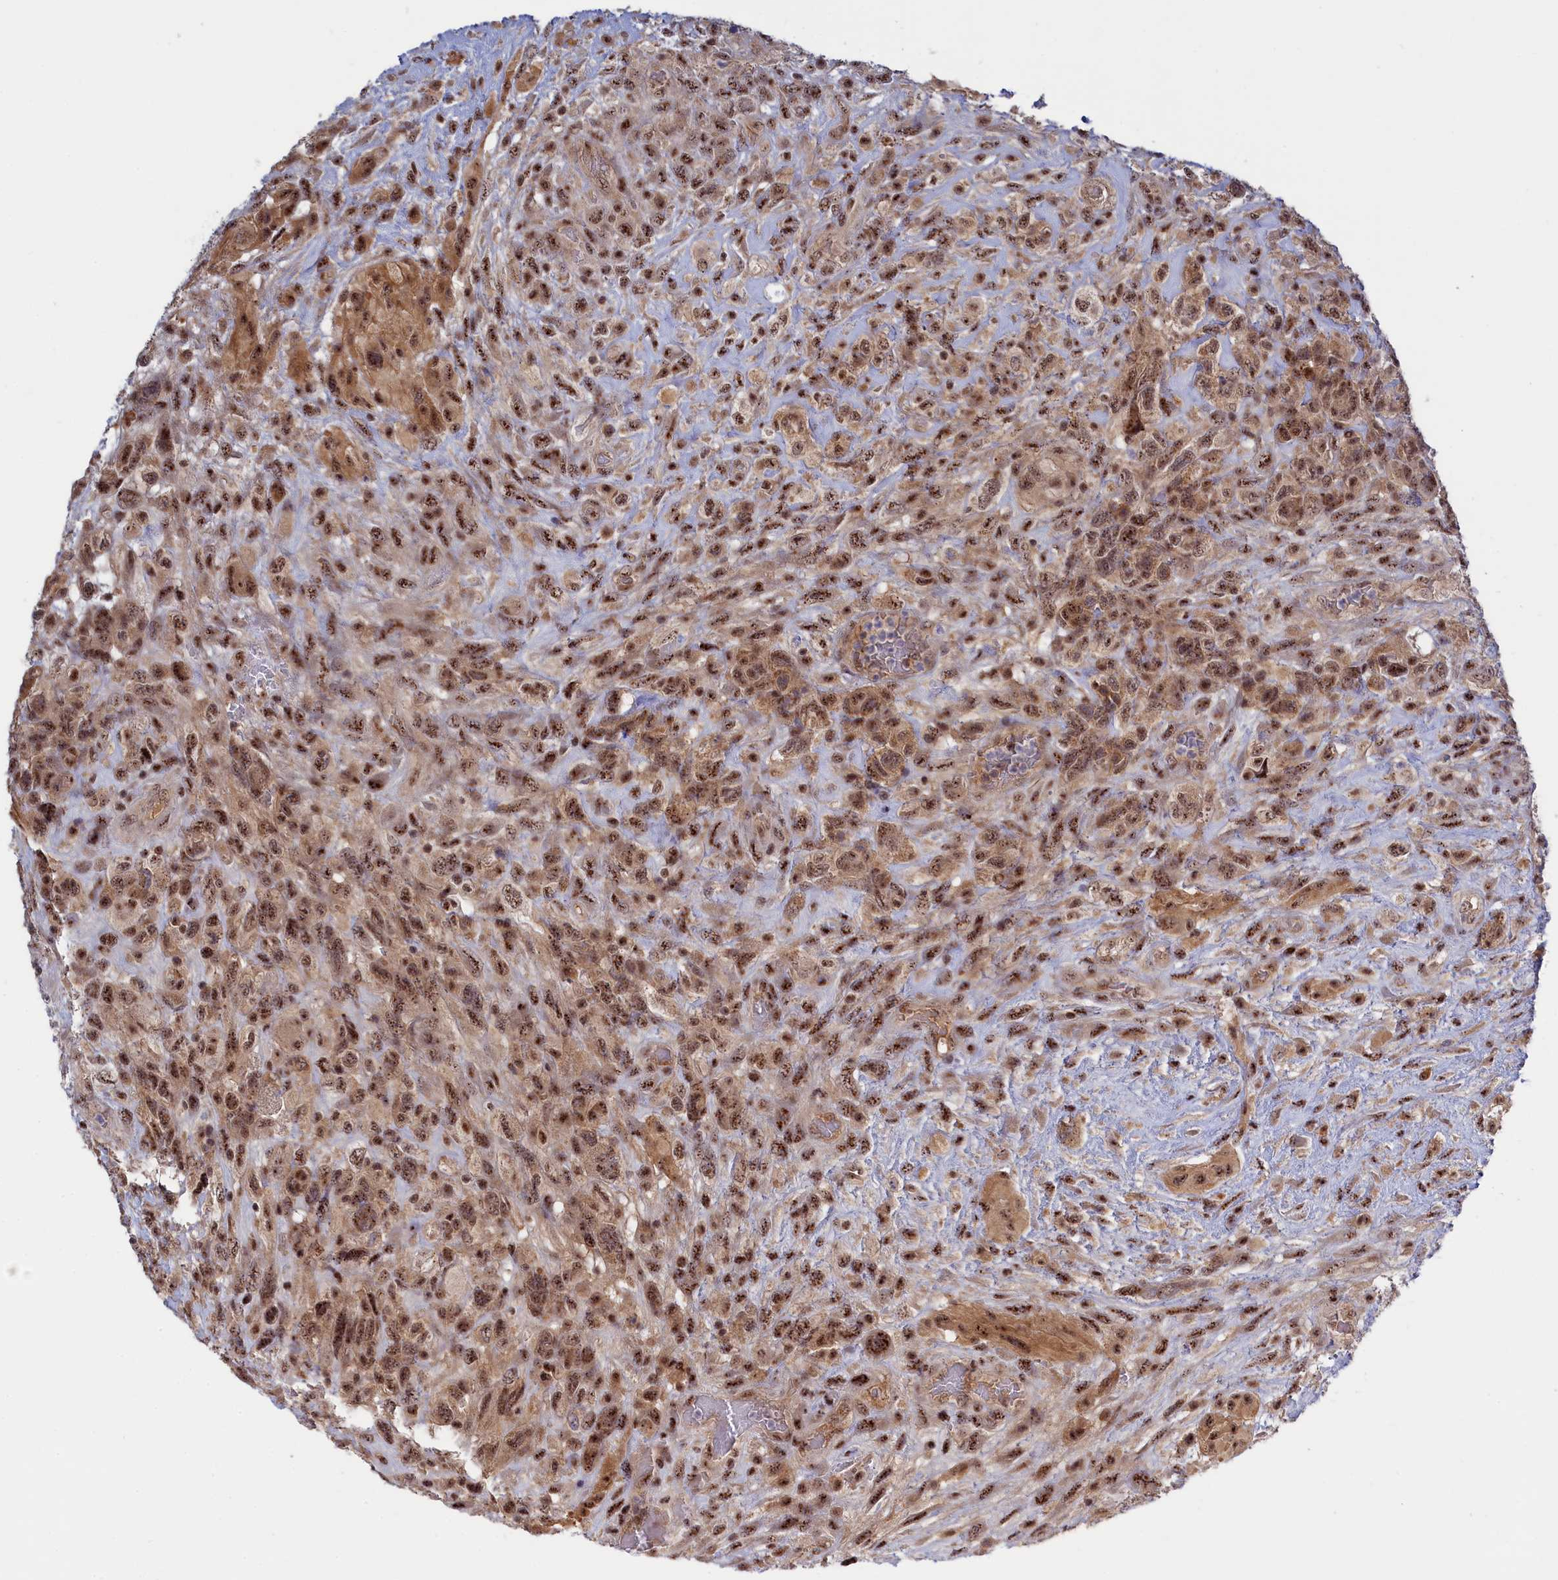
{"staining": {"intensity": "moderate", "quantity": ">75%", "location": "cytoplasmic/membranous,nuclear"}, "tissue": "glioma", "cell_type": "Tumor cells", "image_type": "cancer", "snomed": [{"axis": "morphology", "description": "Glioma, malignant, High grade"}, {"axis": "topography", "description": "Brain"}], "caption": "Immunohistochemistry (IHC) photomicrograph of neoplastic tissue: malignant glioma (high-grade) stained using IHC shows medium levels of moderate protein expression localized specifically in the cytoplasmic/membranous and nuclear of tumor cells, appearing as a cytoplasmic/membranous and nuclear brown color.", "gene": "TAB1", "patient": {"sex": "male", "age": 61}}